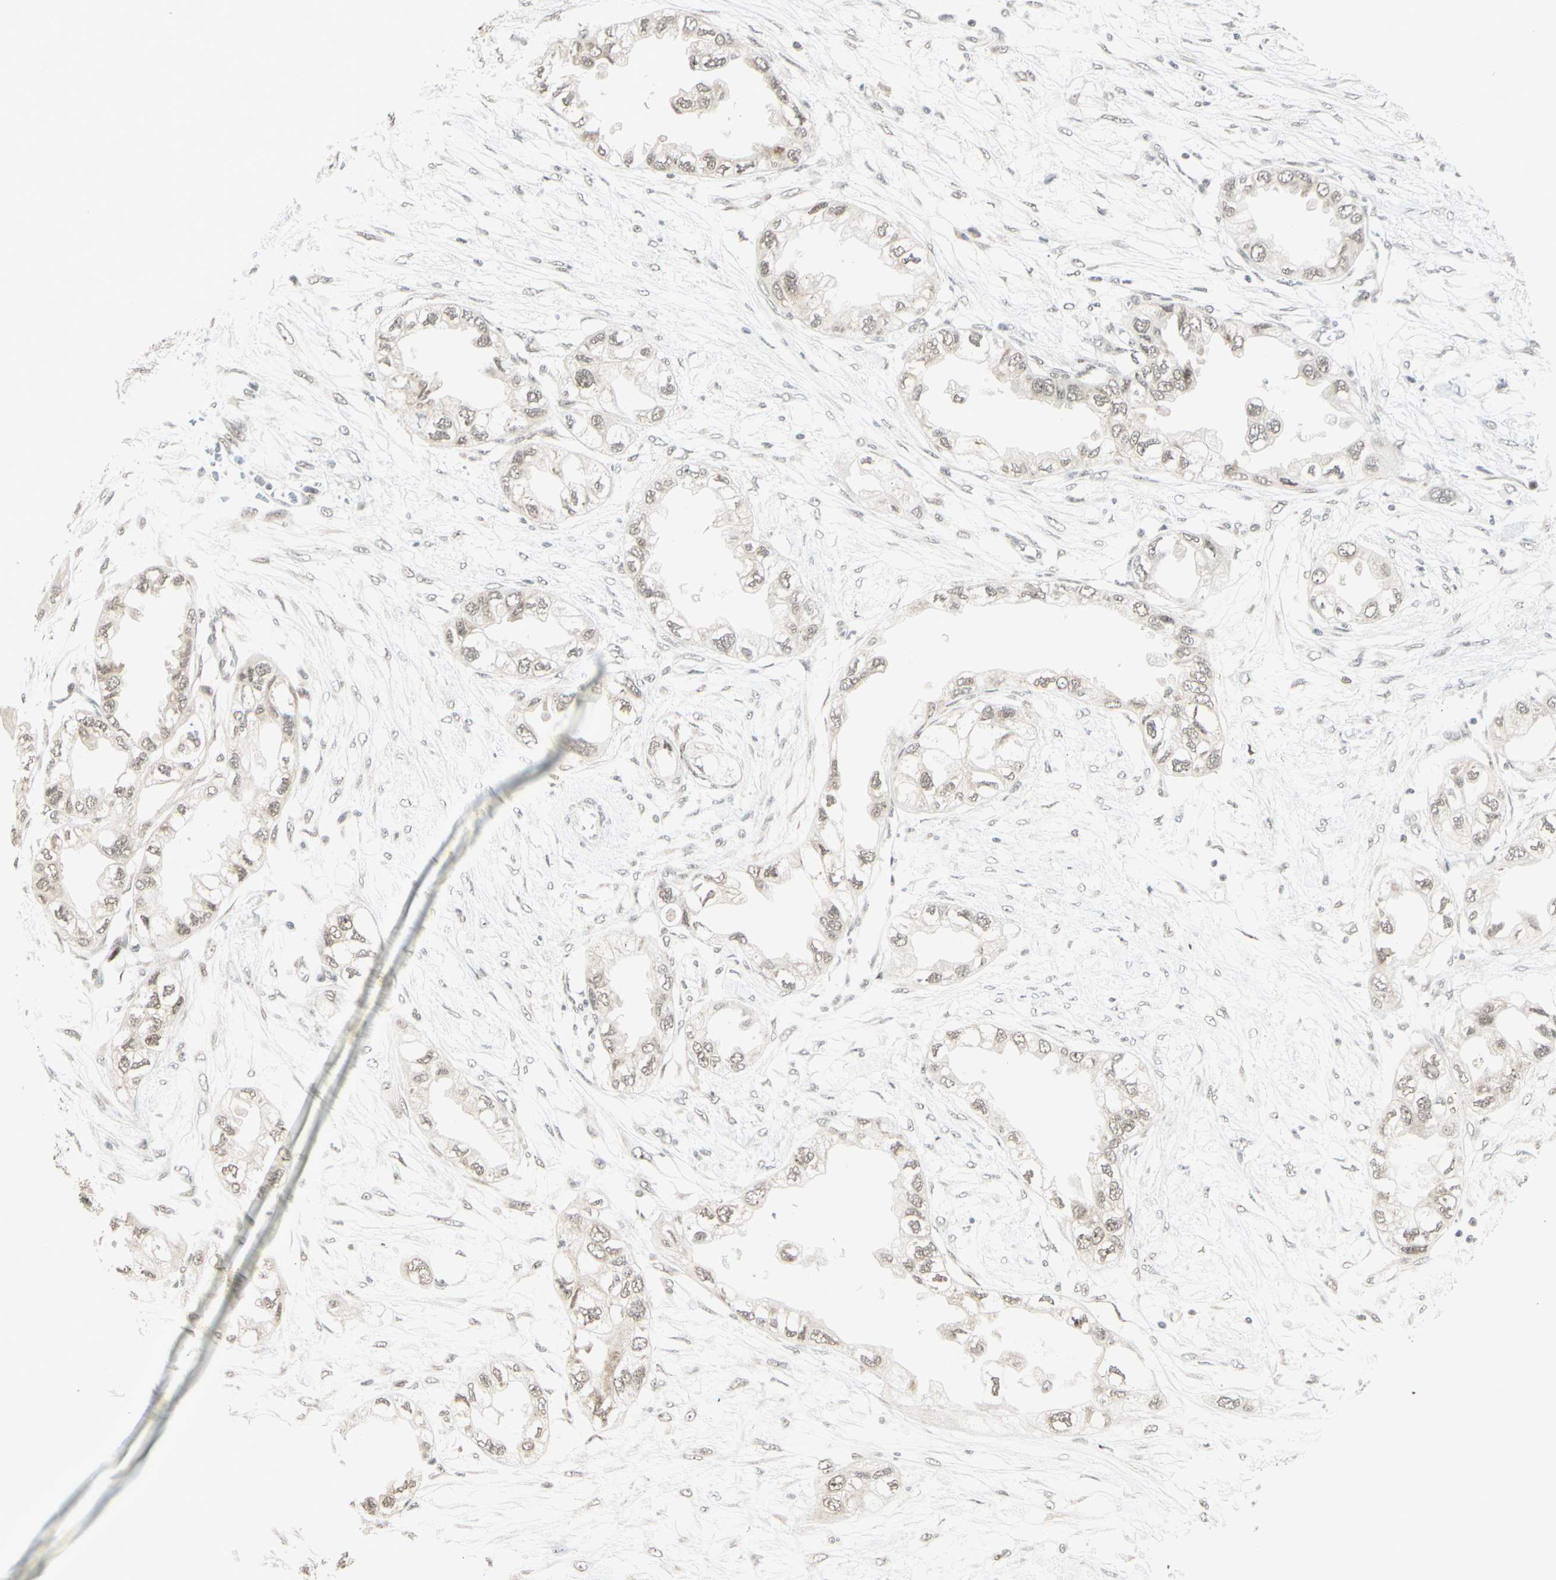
{"staining": {"intensity": "weak", "quantity": ">75%", "location": "cytoplasmic/membranous,nuclear"}, "tissue": "endometrial cancer", "cell_type": "Tumor cells", "image_type": "cancer", "snomed": [{"axis": "morphology", "description": "Adenocarcinoma, NOS"}, {"axis": "topography", "description": "Endometrium"}], "caption": "Tumor cells show low levels of weak cytoplasmic/membranous and nuclear expression in about >75% of cells in human endometrial adenocarcinoma. (IHC, brightfield microscopy, high magnification).", "gene": "BRMS1", "patient": {"sex": "female", "age": 67}}